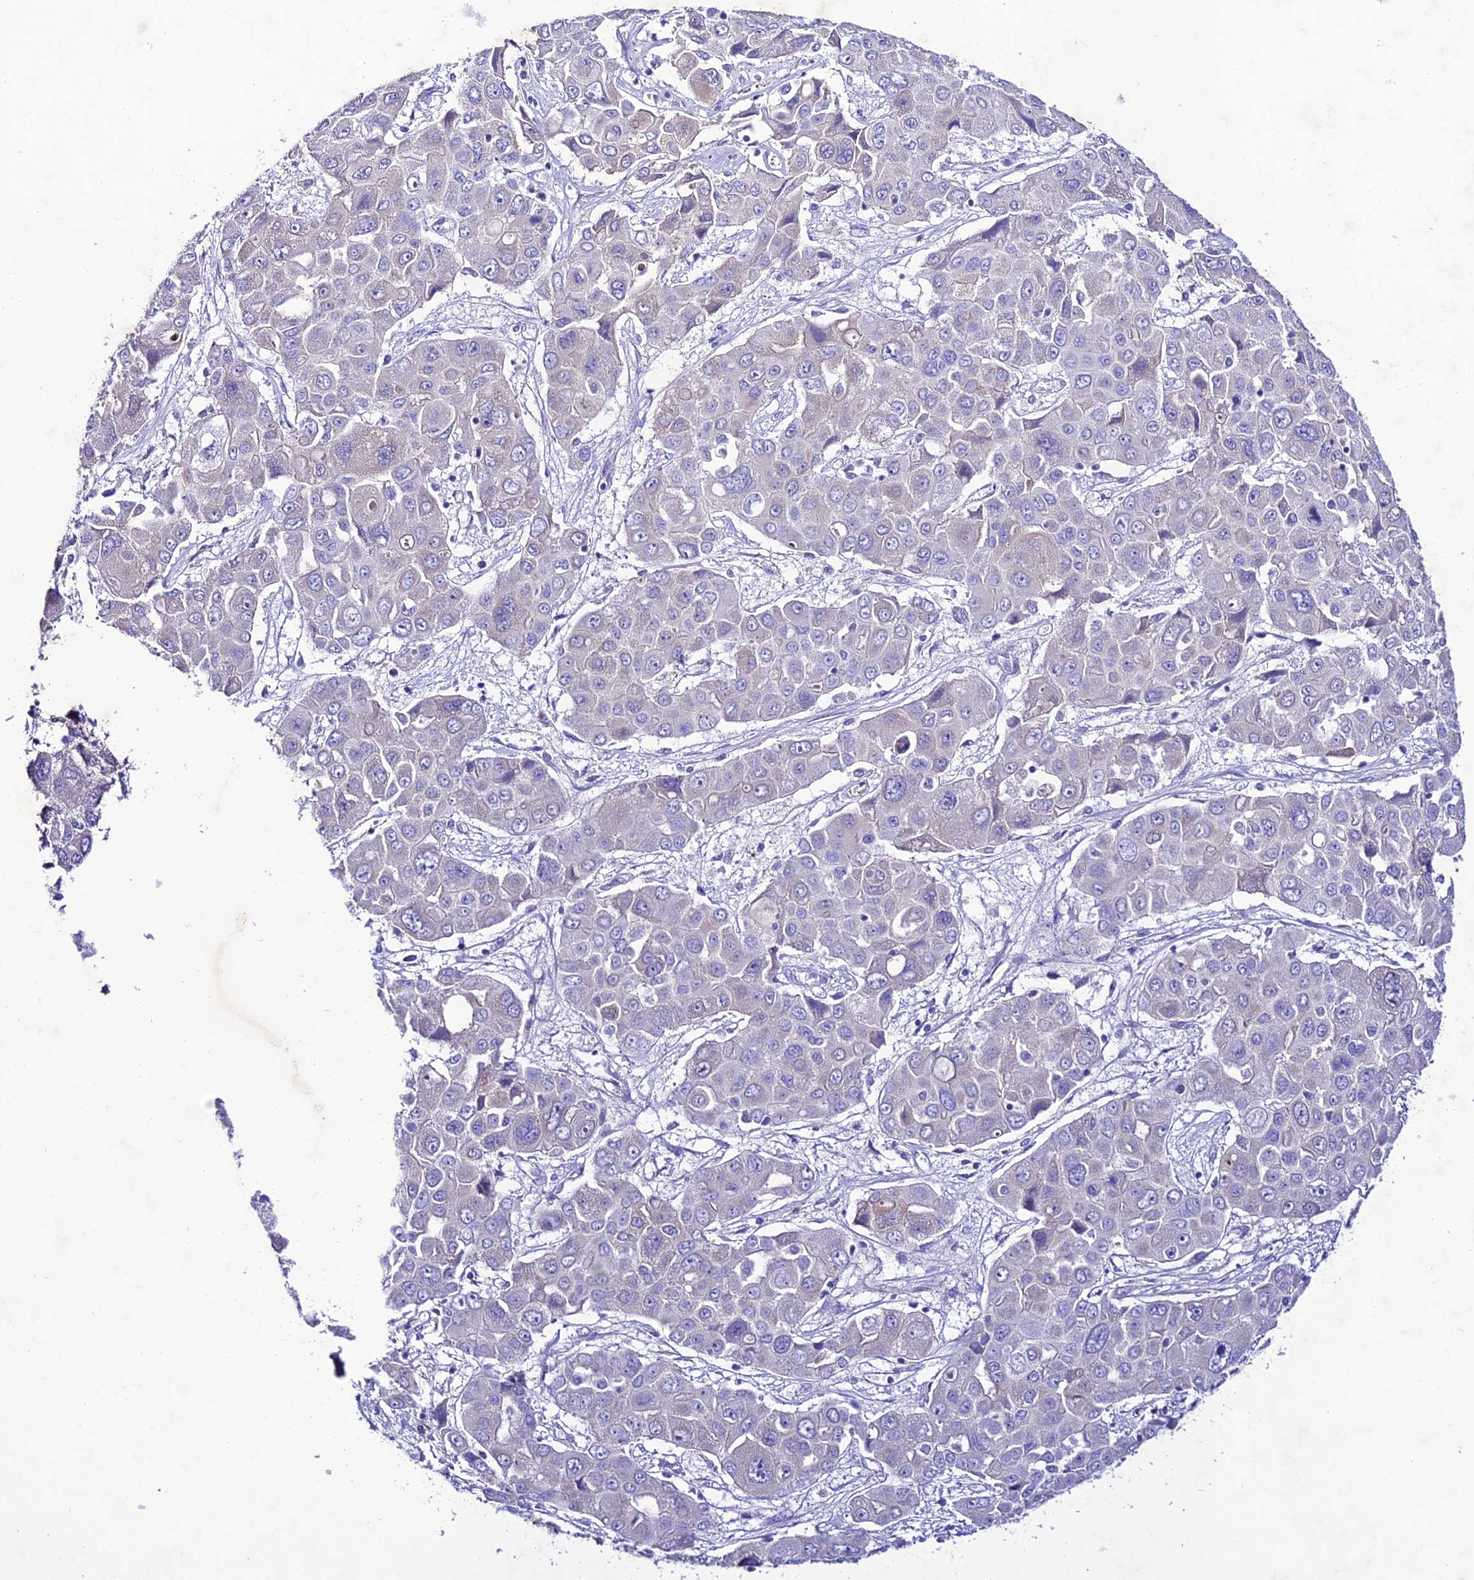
{"staining": {"intensity": "negative", "quantity": "none", "location": "none"}, "tissue": "liver cancer", "cell_type": "Tumor cells", "image_type": "cancer", "snomed": [{"axis": "morphology", "description": "Cholangiocarcinoma"}, {"axis": "topography", "description": "Liver"}], "caption": "The image displays no significant staining in tumor cells of cholangiocarcinoma (liver).", "gene": "NLRP6", "patient": {"sex": "male", "age": 67}}